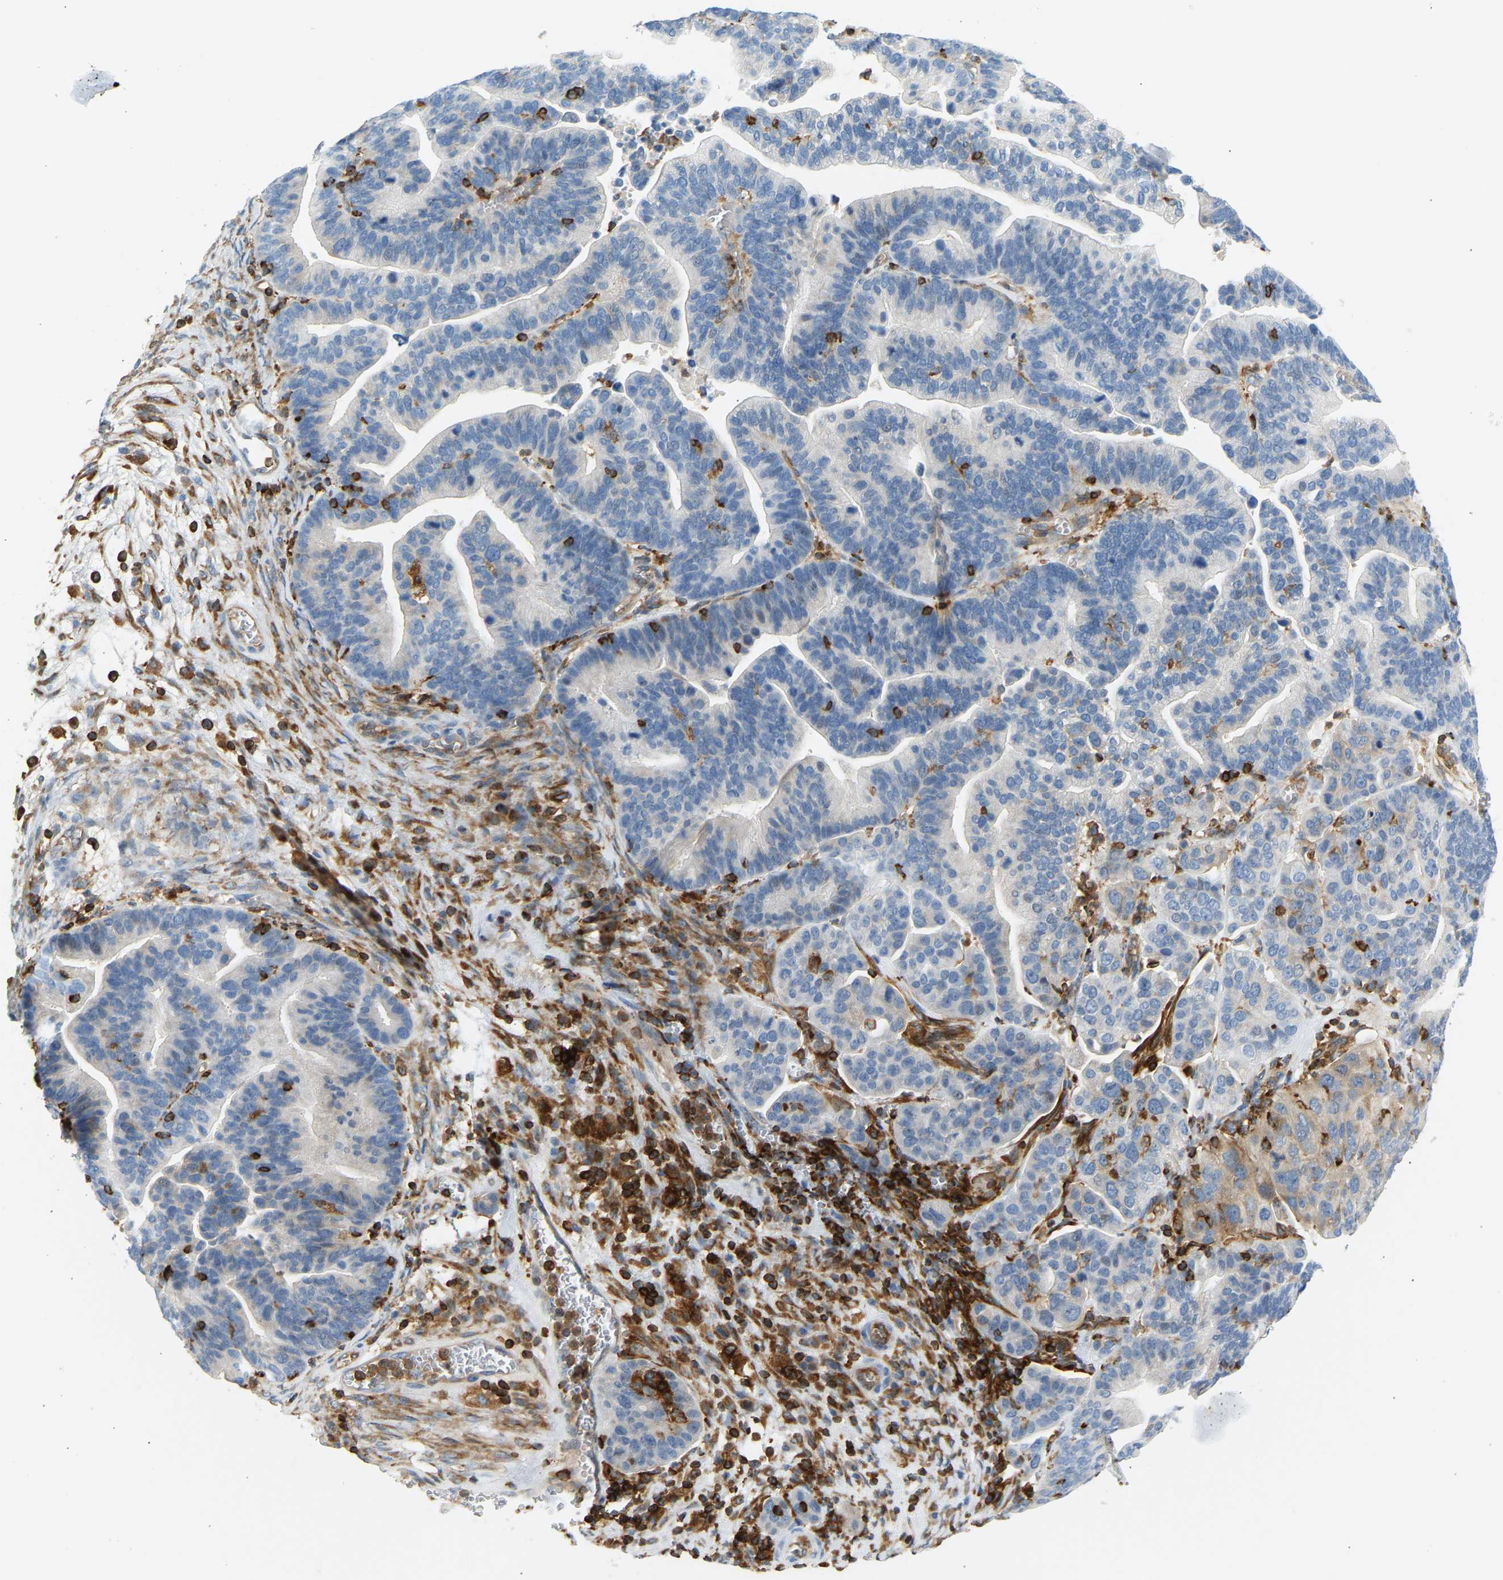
{"staining": {"intensity": "negative", "quantity": "none", "location": "none"}, "tissue": "ovarian cancer", "cell_type": "Tumor cells", "image_type": "cancer", "snomed": [{"axis": "morphology", "description": "Cystadenocarcinoma, serous, NOS"}, {"axis": "topography", "description": "Ovary"}], "caption": "Immunohistochemical staining of human serous cystadenocarcinoma (ovarian) demonstrates no significant staining in tumor cells.", "gene": "FNBP1", "patient": {"sex": "female", "age": 56}}